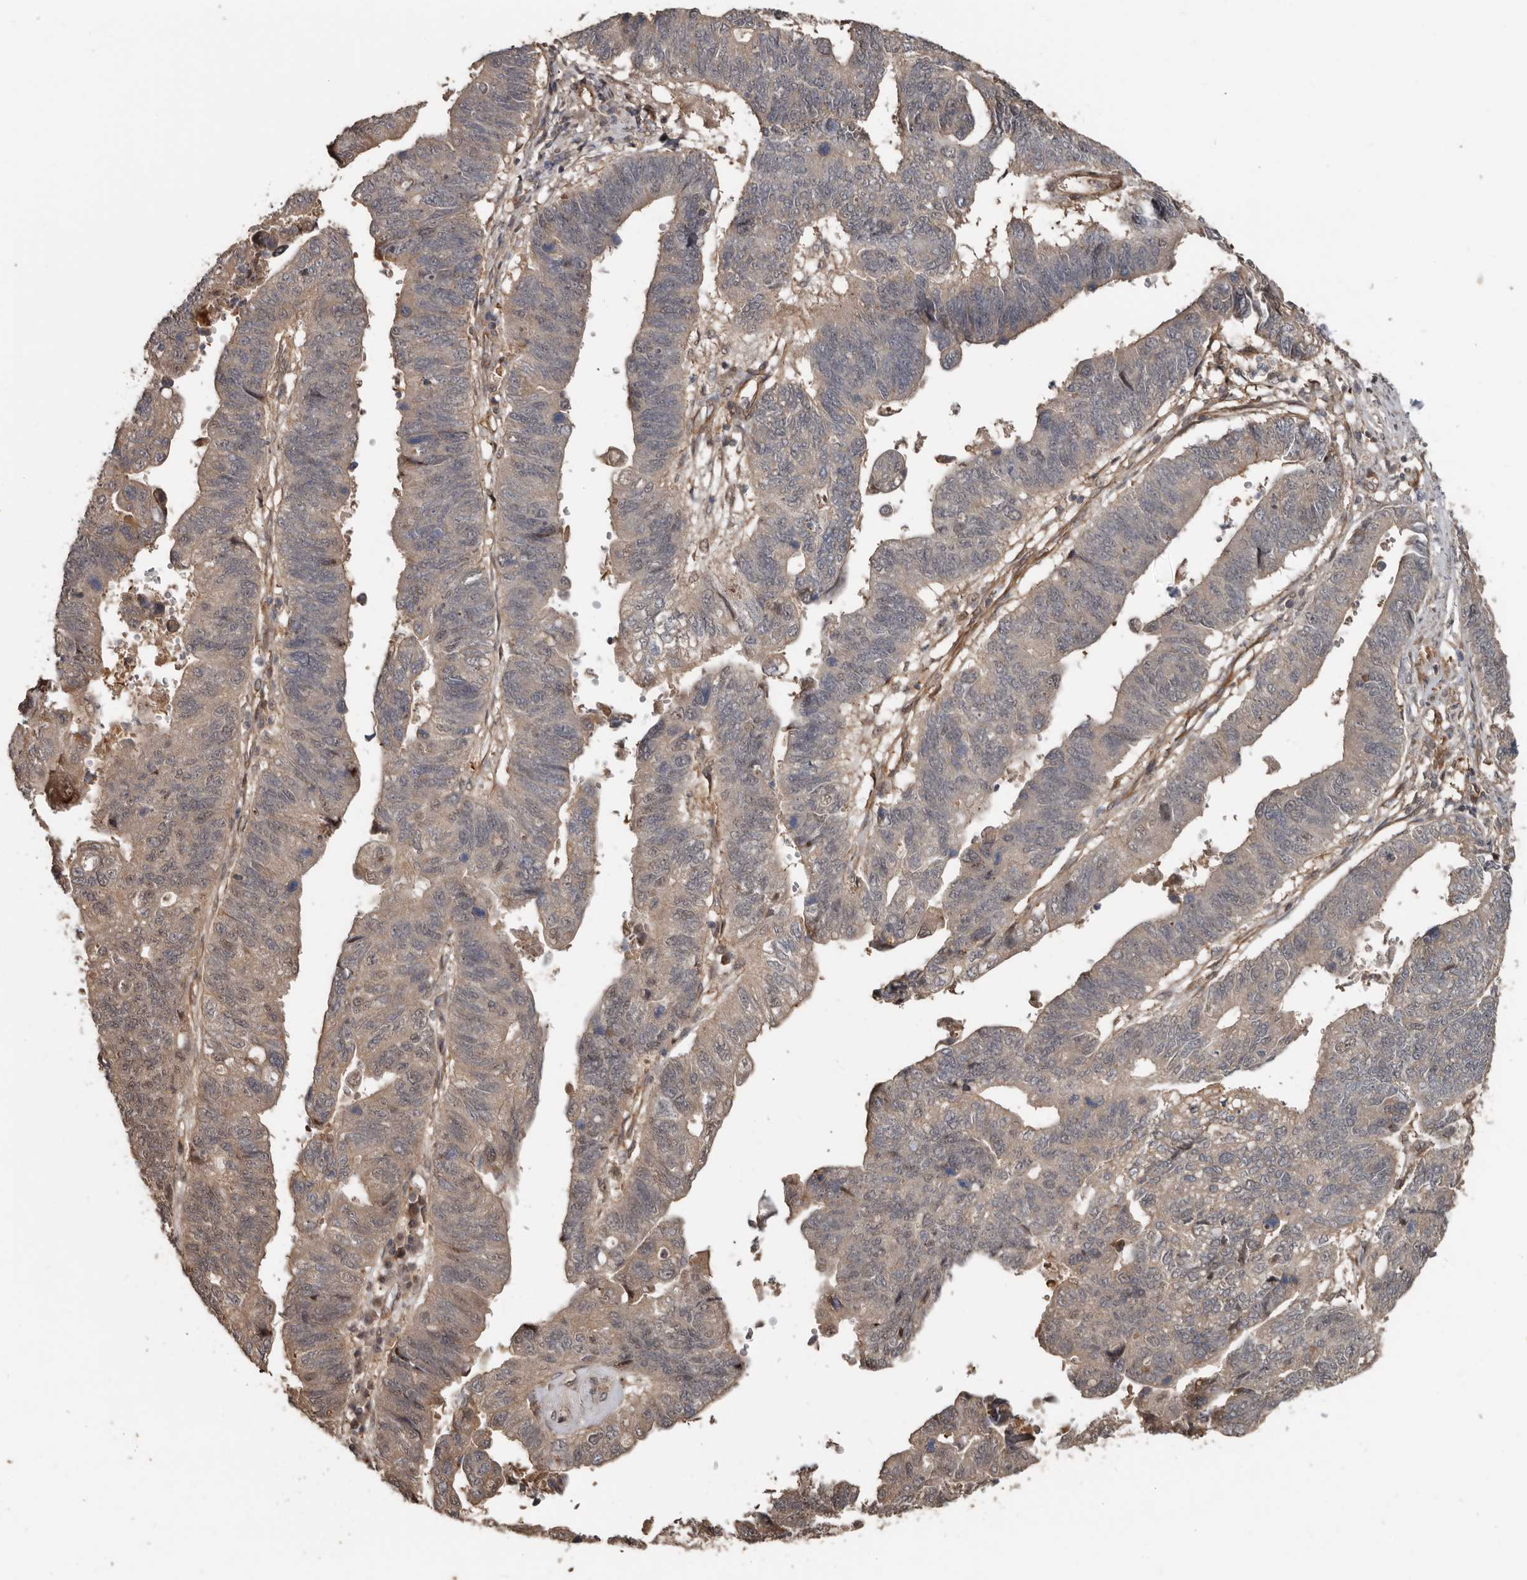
{"staining": {"intensity": "moderate", "quantity": "<25%", "location": "cytoplasmic/membranous"}, "tissue": "stomach cancer", "cell_type": "Tumor cells", "image_type": "cancer", "snomed": [{"axis": "morphology", "description": "Adenocarcinoma, NOS"}, {"axis": "topography", "description": "Stomach"}], "caption": "Brown immunohistochemical staining in human stomach cancer demonstrates moderate cytoplasmic/membranous staining in about <25% of tumor cells. Using DAB (brown) and hematoxylin (blue) stains, captured at high magnification using brightfield microscopy.", "gene": "EXOC3L1", "patient": {"sex": "male", "age": 59}}